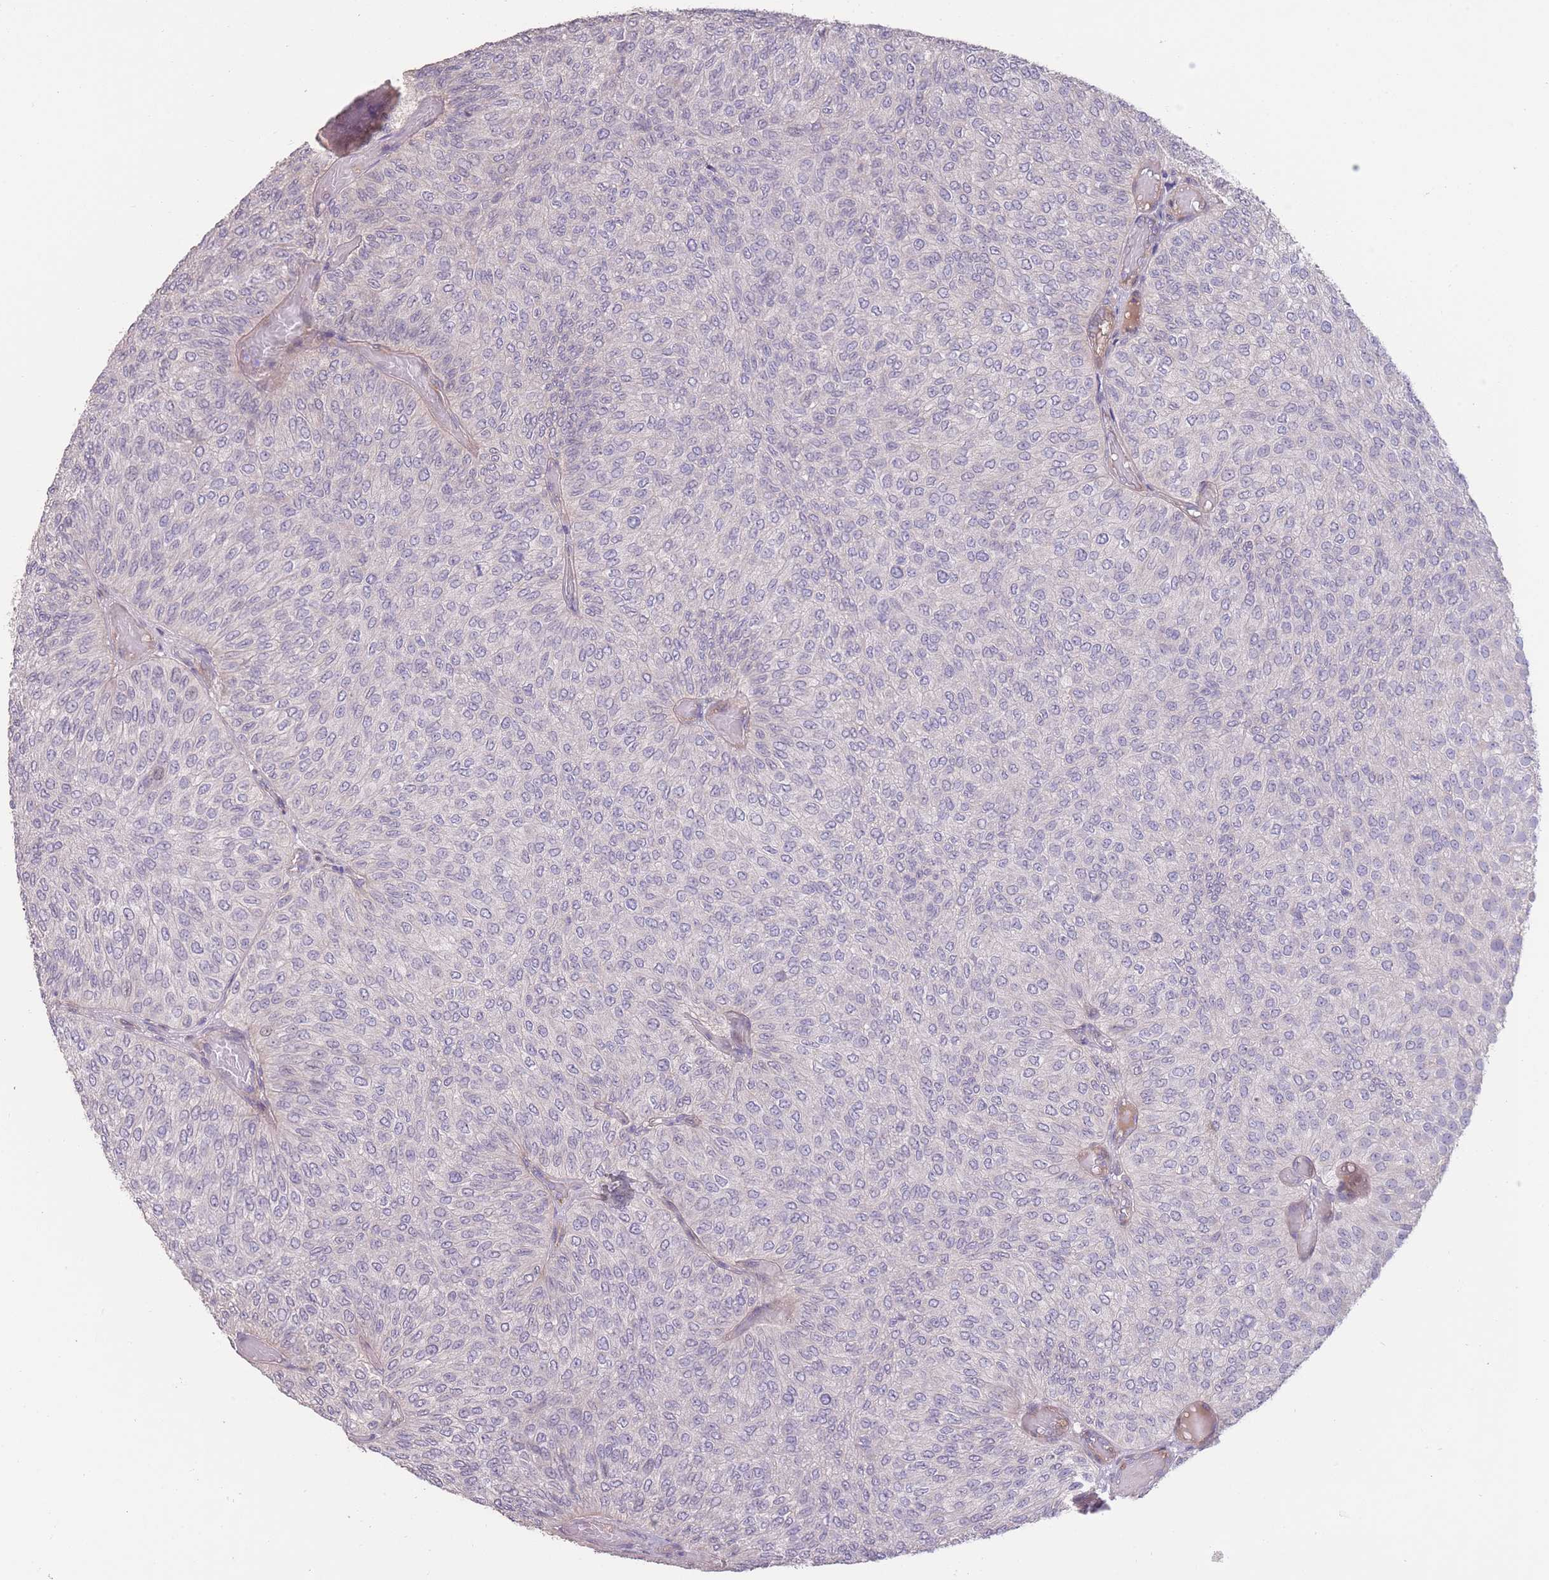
{"staining": {"intensity": "negative", "quantity": "none", "location": "none"}, "tissue": "urothelial cancer", "cell_type": "Tumor cells", "image_type": "cancer", "snomed": [{"axis": "morphology", "description": "Urothelial carcinoma, Low grade"}, {"axis": "topography", "description": "Urinary bladder"}], "caption": "Image shows no protein staining in tumor cells of low-grade urothelial carcinoma tissue.", "gene": "RSPH10B", "patient": {"sex": "male", "age": 78}}